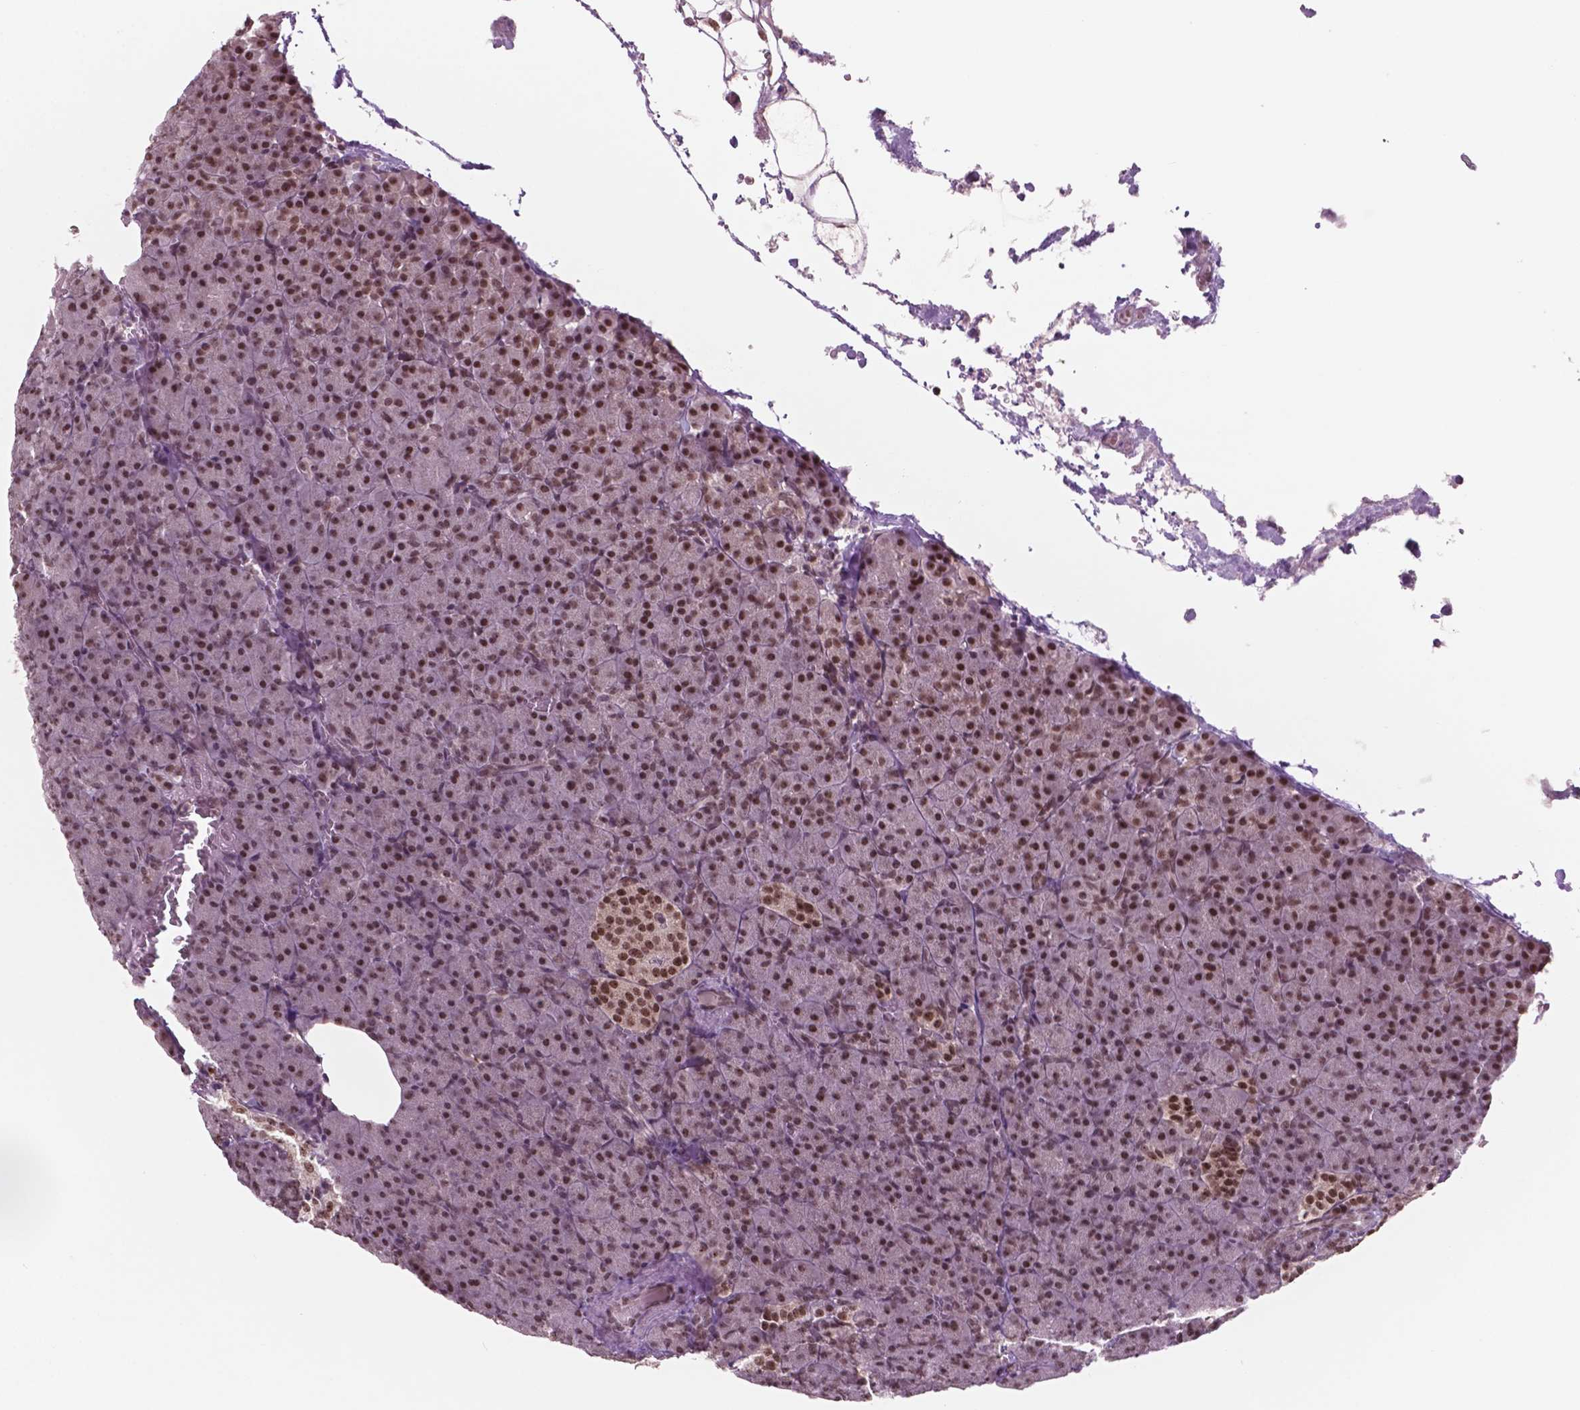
{"staining": {"intensity": "moderate", "quantity": ">75%", "location": "nuclear"}, "tissue": "pancreas", "cell_type": "Exocrine glandular cells", "image_type": "normal", "snomed": [{"axis": "morphology", "description": "Normal tissue, NOS"}, {"axis": "topography", "description": "Pancreas"}], "caption": "Brown immunohistochemical staining in benign pancreas displays moderate nuclear positivity in approximately >75% of exocrine glandular cells. (Stains: DAB in brown, nuclei in blue, Microscopy: brightfield microscopy at high magnification).", "gene": "POLR2E", "patient": {"sex": "female", "age": 74}}